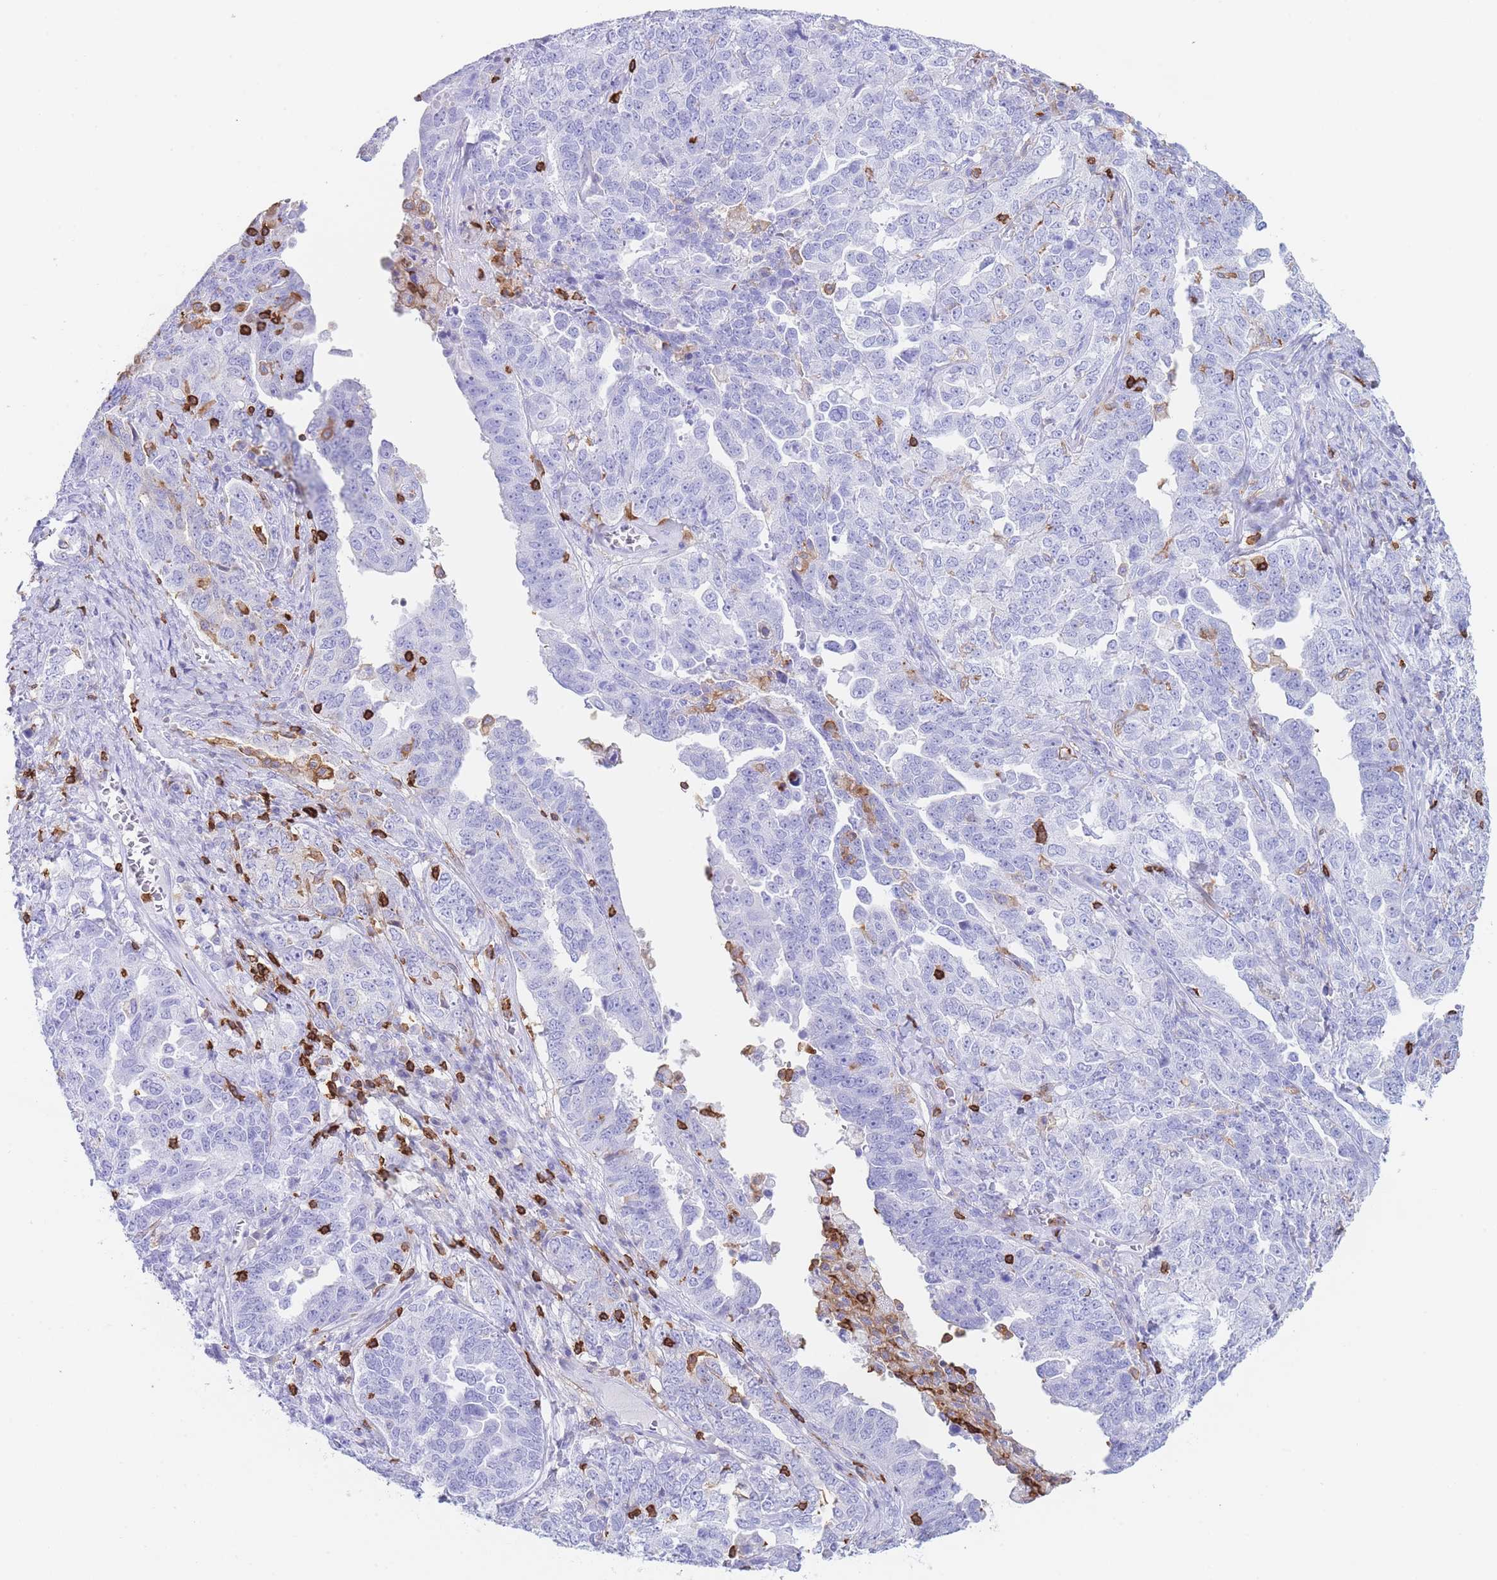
{"staining": {"intensity": "negative", "quantity": "none", "location": "none"}, "tissue": "ovarian cancer", "cell_type": "Tumor cells", "image_type": "cancer", "snomed": [{"axis": "morphology", "description": "Carcinoma, endometroid"}, {"axis": "topography", "description": "Ovary"}], "caption": "Immunohistochemistry (IHC) histopathology image of ovarian endometroid carcinoma stained for a protein (brown), which displays no expression in tumor cells. Nuclei are stained in blue.", "gene": "CORO1A", "patient": {"sex": "female", "age": 62}}